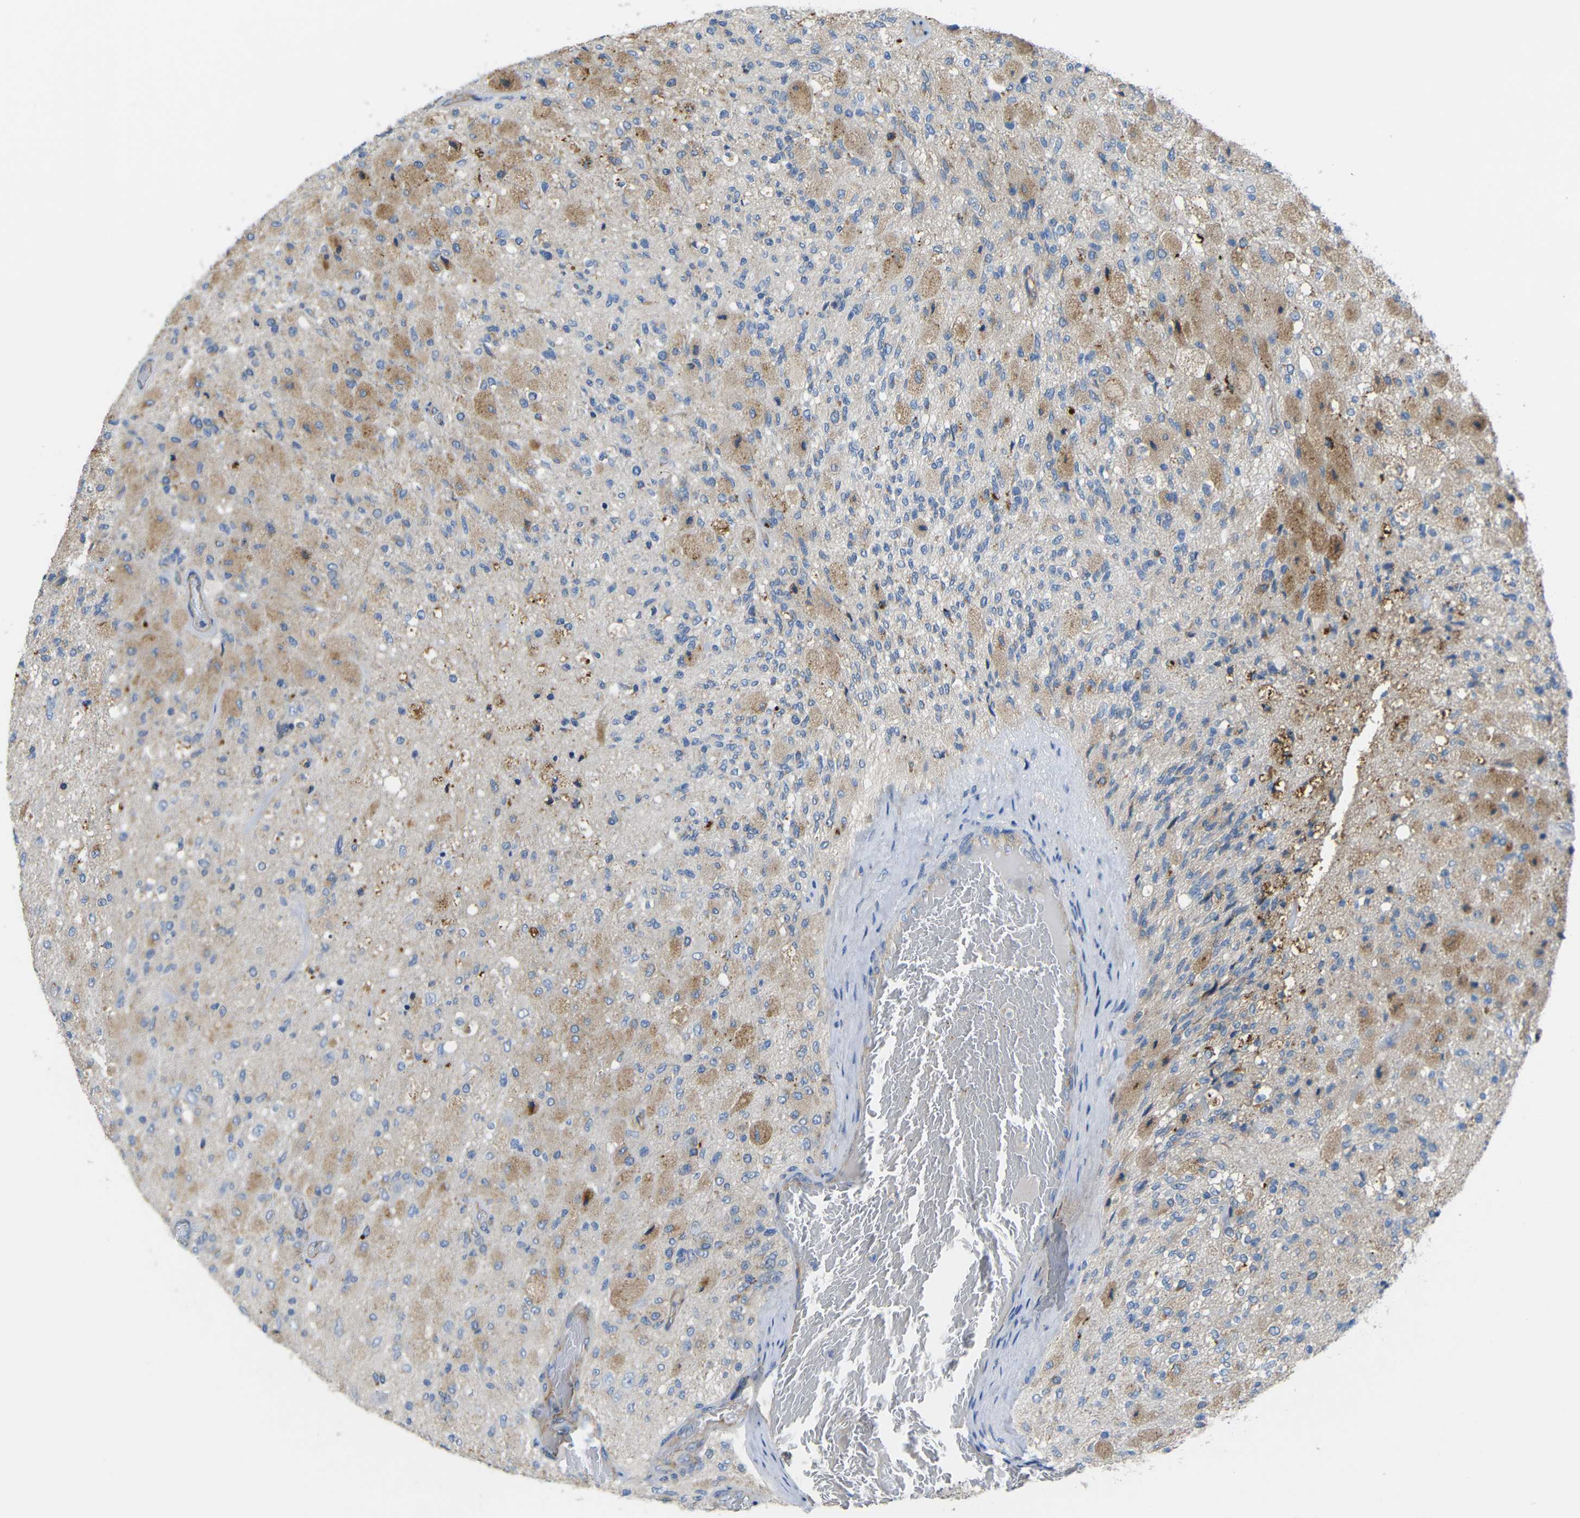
{"staining": {"intensity": "moderate", "quantity": "25%-75%", "location": "cytoplasmic/membranous"}, "tissue": "glioma", "cell_type": "Tumor cells", "image_type": "cancer", "snomed": [{"axis": "morphology", "description": "Normal tissue, NOS"}, {"axis": "morphology", "description": "Glioma, malignant, High grade"}, {"axis": "topography", "description": "Cerebral cortex"}], "caption": "High-grade glioma (malignant) stained with a protein marker shows moderate staining in tumor cells.", "gene": "SYPL1", "patient": {"sex": "male", "age": 77}}